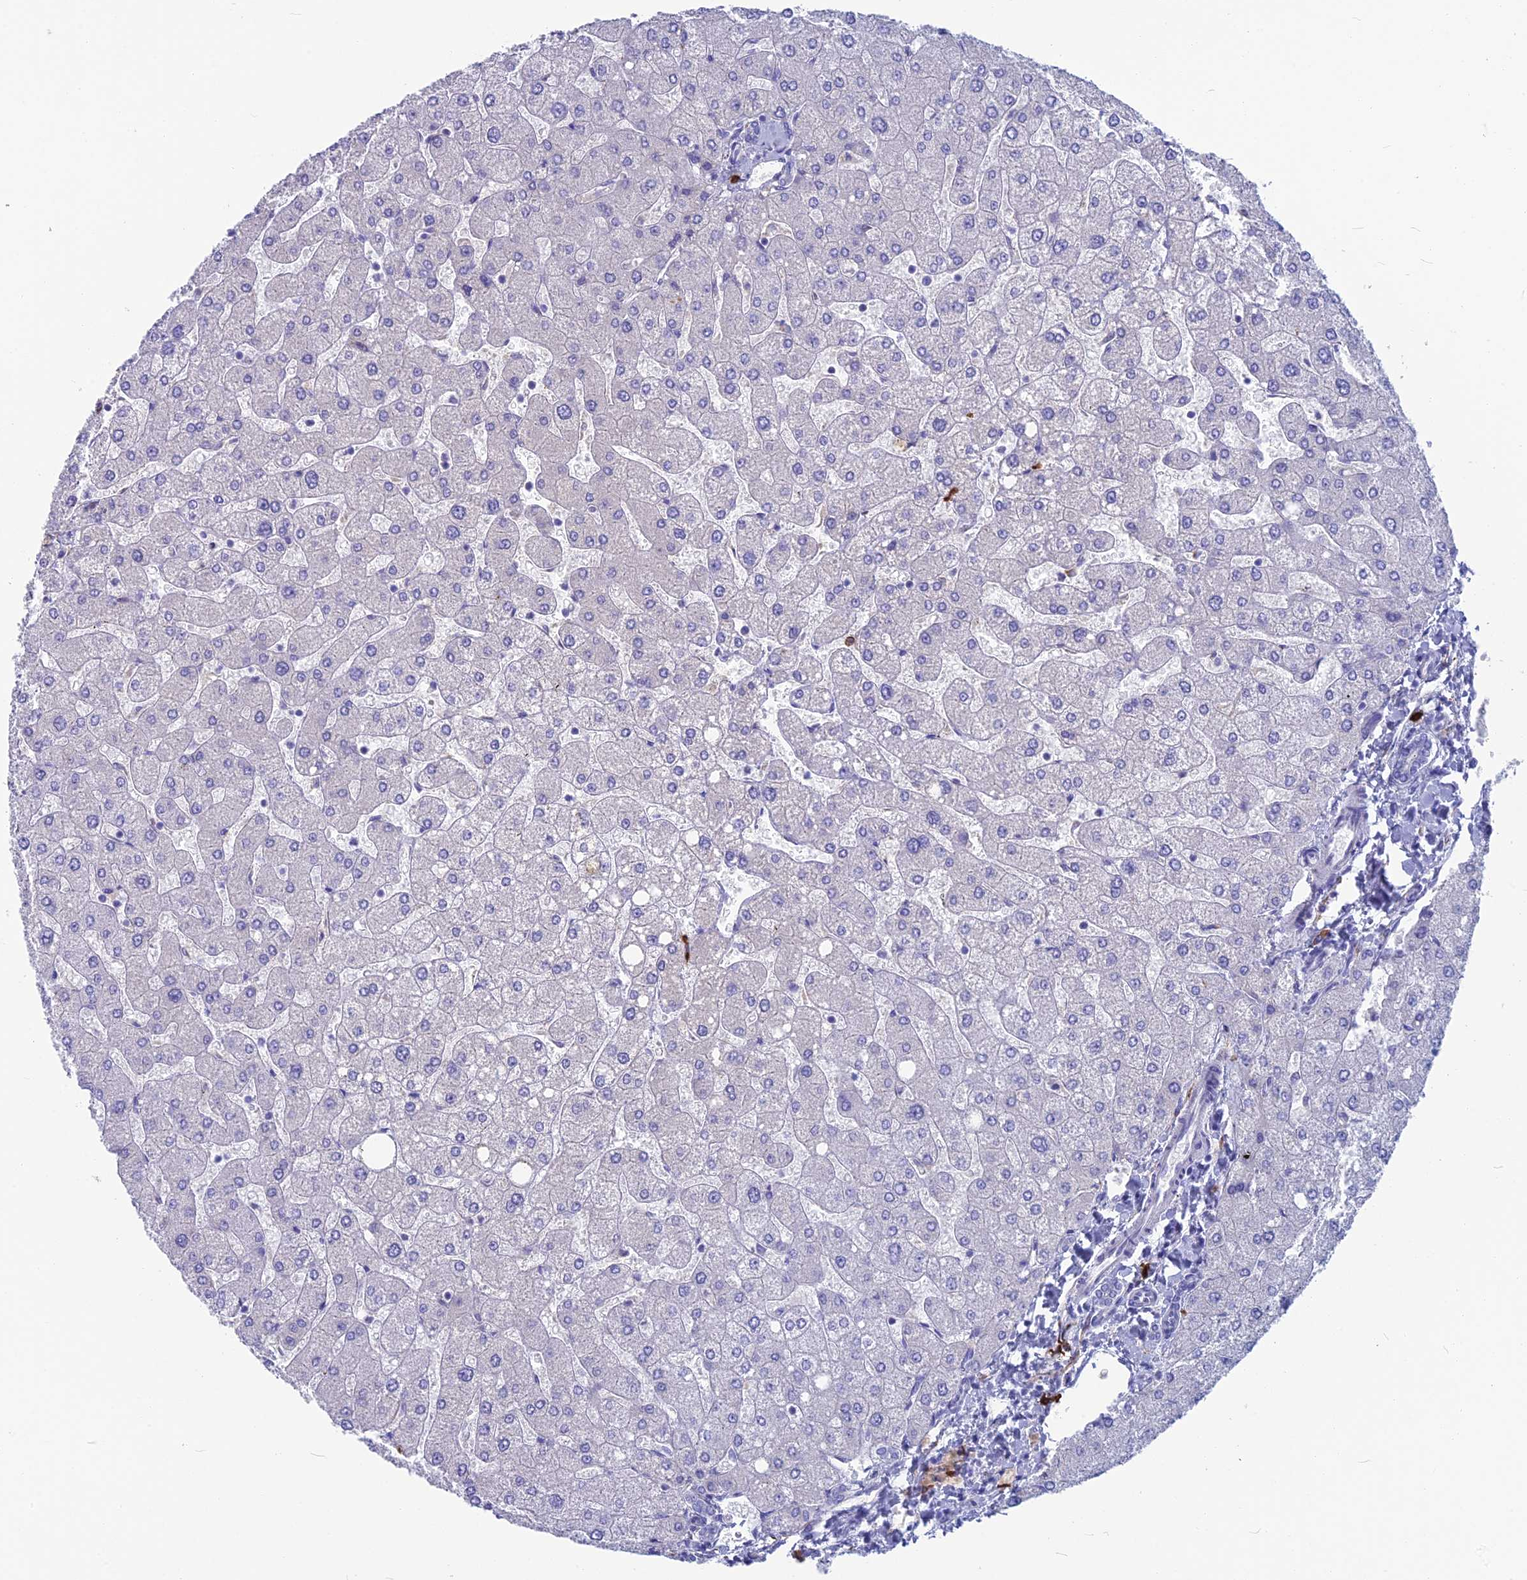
{"staining": {"intensity": "negative", "quantity": "none", "location": "none"}, "tissue": "liver", "cell_type": "Cholangiocytes", "image_type": "normal", "snomed": [{"axis": "morphology", "description": "Normal tissue, NOS"}, {"axis": "topography", "description": "Liver"}], "caption": "This photomicrograph is of normal liver stained with immunohistochemistry to label a protein in brown with the nuclei are counter-stained blue. There is no positivity in cholangiocytes.", "gene": "SNAP91", "patient": {"sex": "male", "age": 55}}